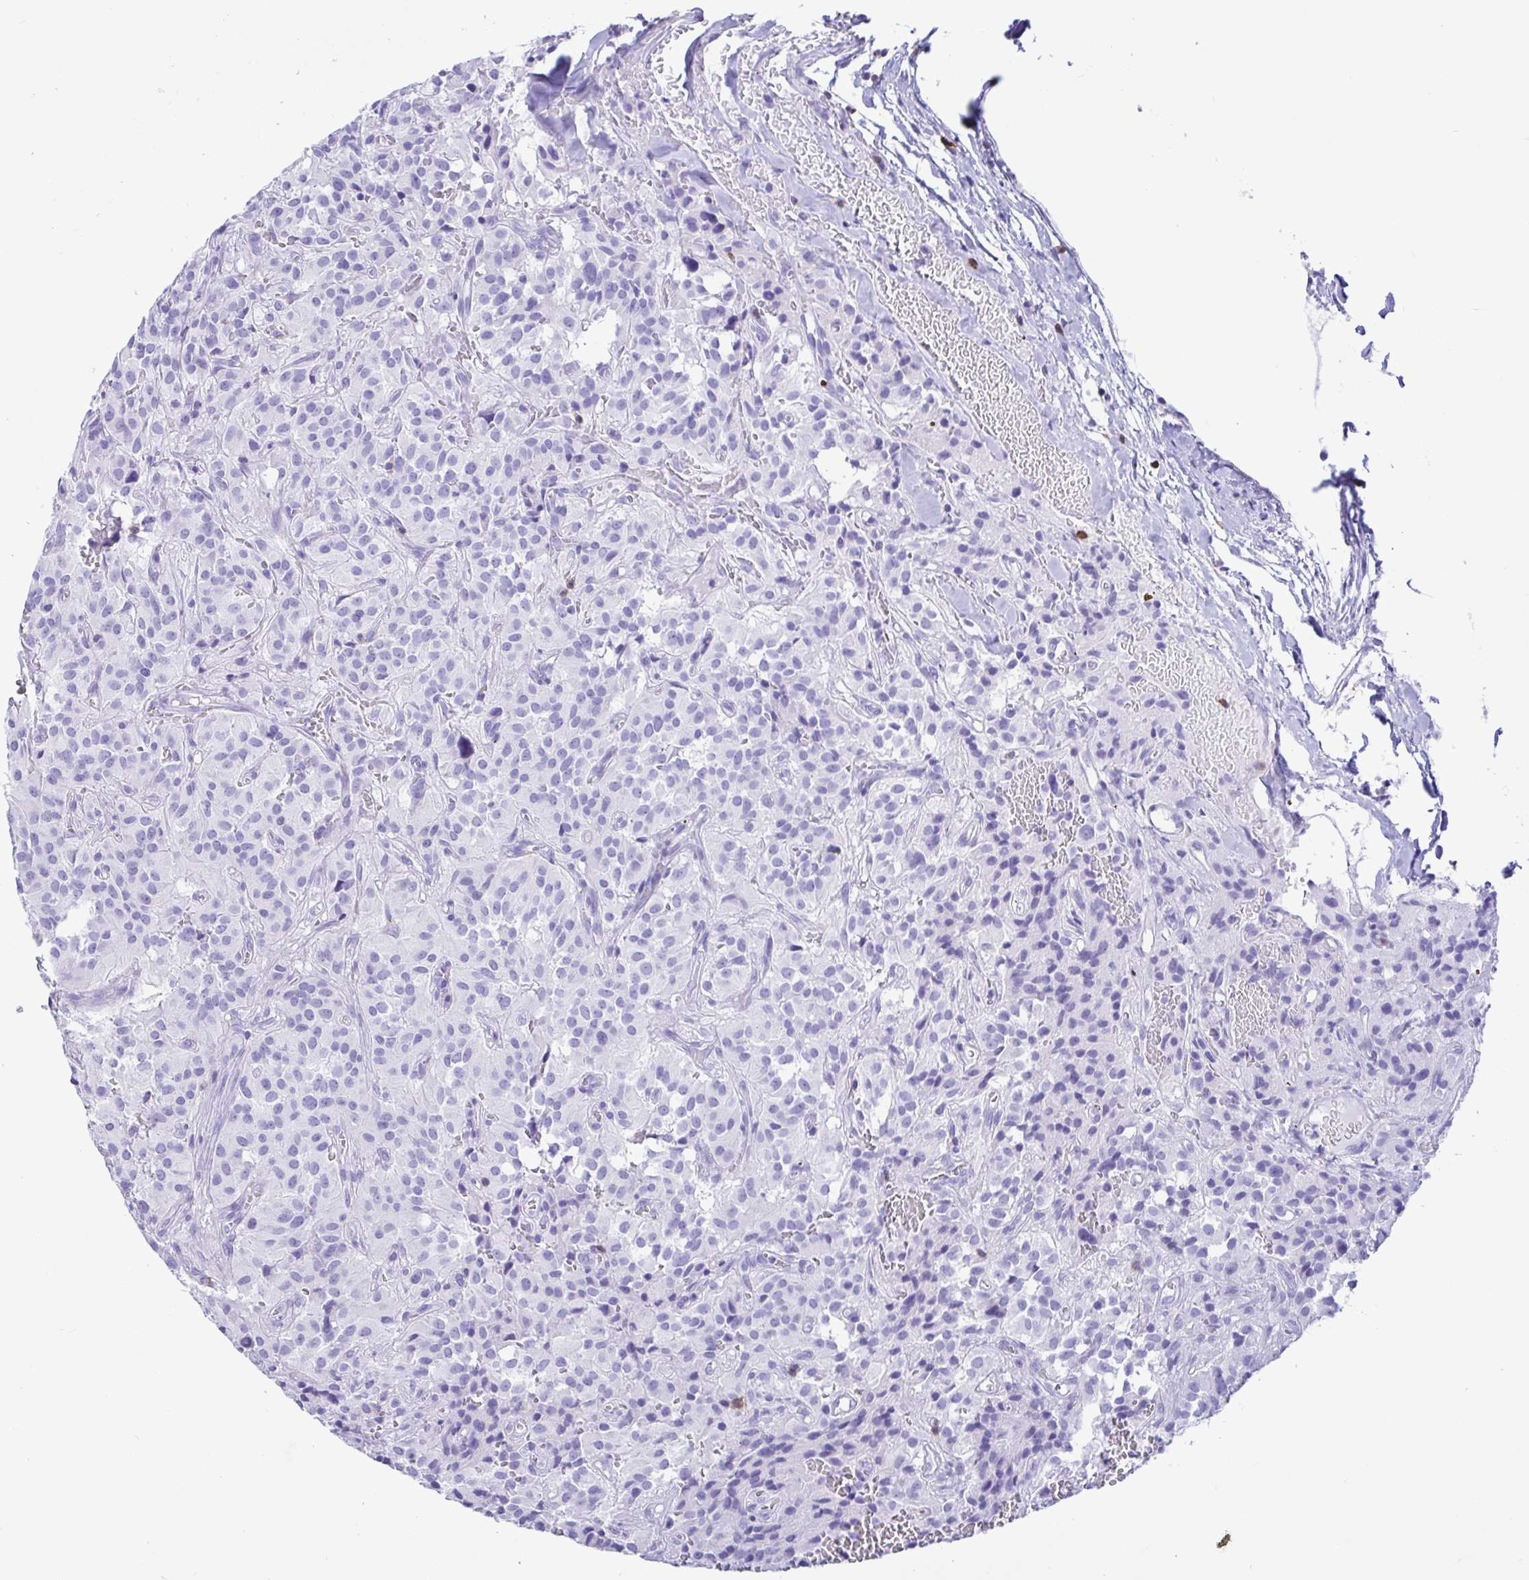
{"staining": {"intensity": "negative", "quantity": "none", "location": "none"}, "tissue": "glioma", "cell_type": "Tumor cells", "image_type": "cancer", "snomed": [{"axis": "morphology", "description": "Glioma, malignant, Low grade"}, {"axis": "topography", "description": "Brain"}], "caption": "Human glioma stained for a protein using immunohistochemistry (IHC) shows no positivity in tumor cells.", "gene": "CD5", "patient": {"sex": "male", "age": 42}}